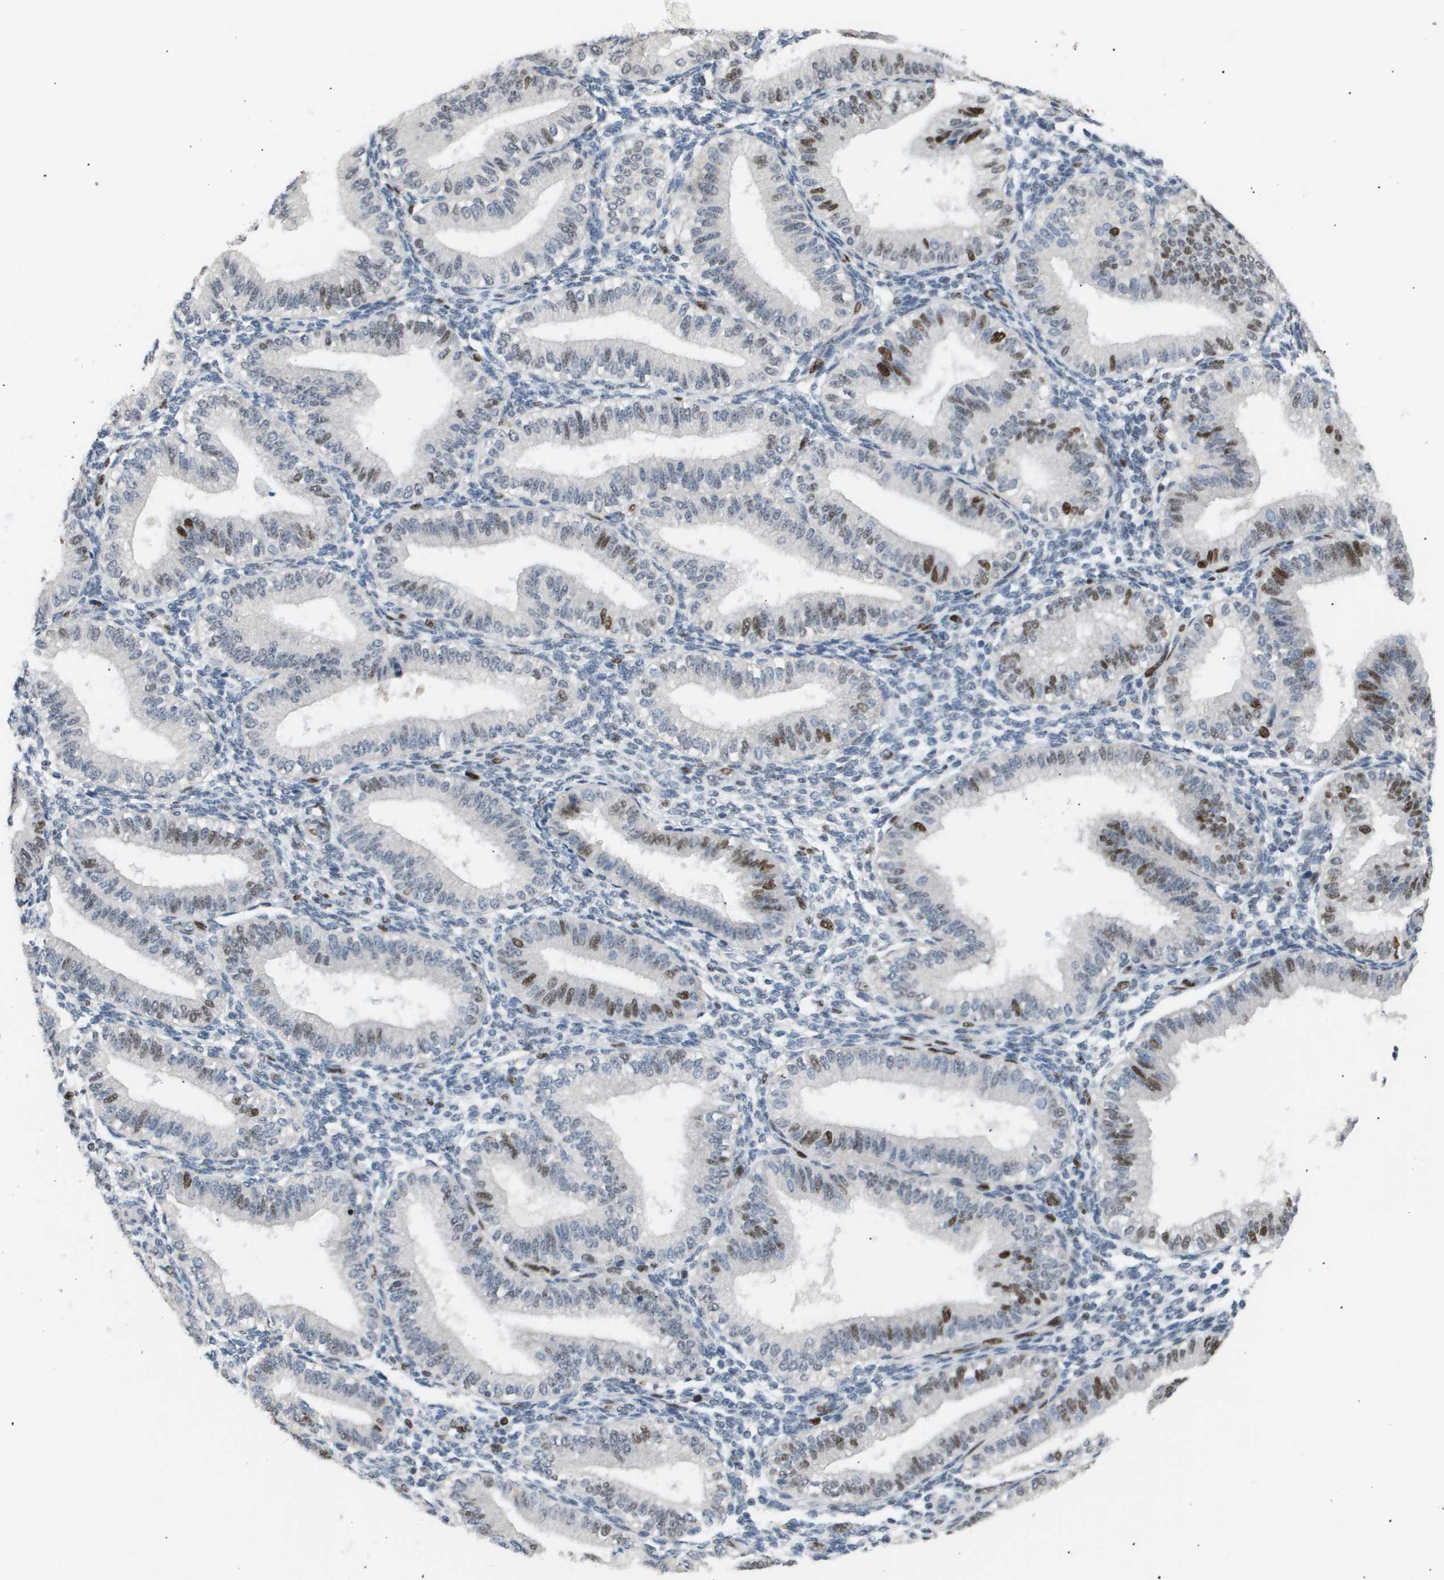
{"staining": {"intensity": "negative", "quantity": "none", "location": "none"}, "tissue": "endometrium", "cell_type": "Cells in endometrial stroma", "image_type": "normal", "snomed": [{"axis": "morphology", "description": "Normal tissue, NOS"}, {"axis": "topography", "description": "Endometrium"}], "caption": "IHC micrograph of benign endometrium: endometrium stained with DAB (3,3'-diaminobenzidine) exhibits no significant protein staining in cells in endometrial stroma.", "gene": "ANAPC2", "patient": {"sex": "female", "age": 39}}